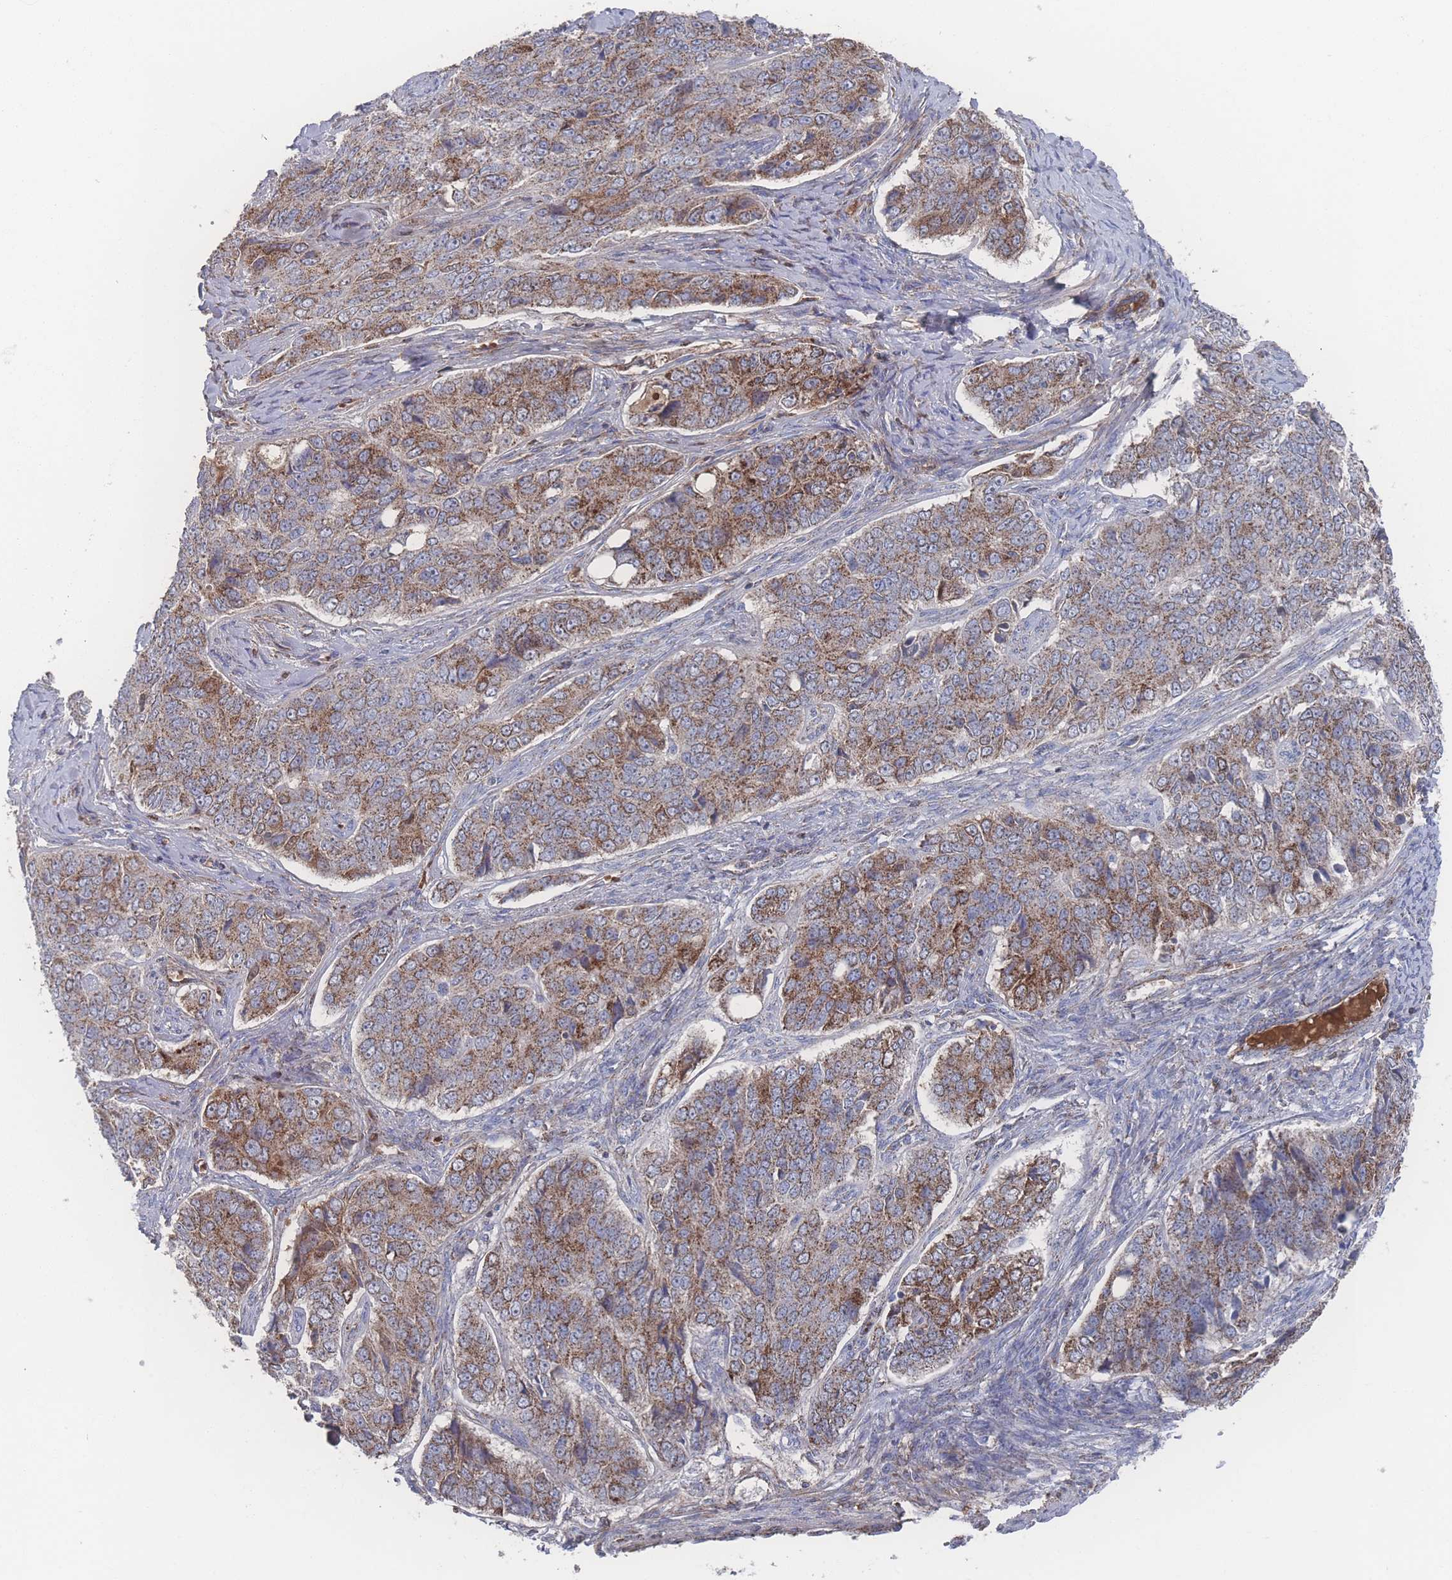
{"staining": {"intensity": "strong", "quantity": ">75%", "location": "cytoplasmic/membranous"}, "tissue": "ovarian cancer", "cell_type": "Tumor cells", "image_type": "cancer", "snomed": [{"axis": "morphology", "description": "Carcinoma, endometroid"}, {"axis": "topography", "description": "Ovary"}], "caption": "The photomicrograph displays staining of ovarian cancer, revealing strong cytoplasmic/membranous protein staining (brown color) within tumor cells. (Brightfield microscopy of DAB IHC at high magnification).", "gene": "PEX14", "patient": {"sex": "female", "age": 51}}